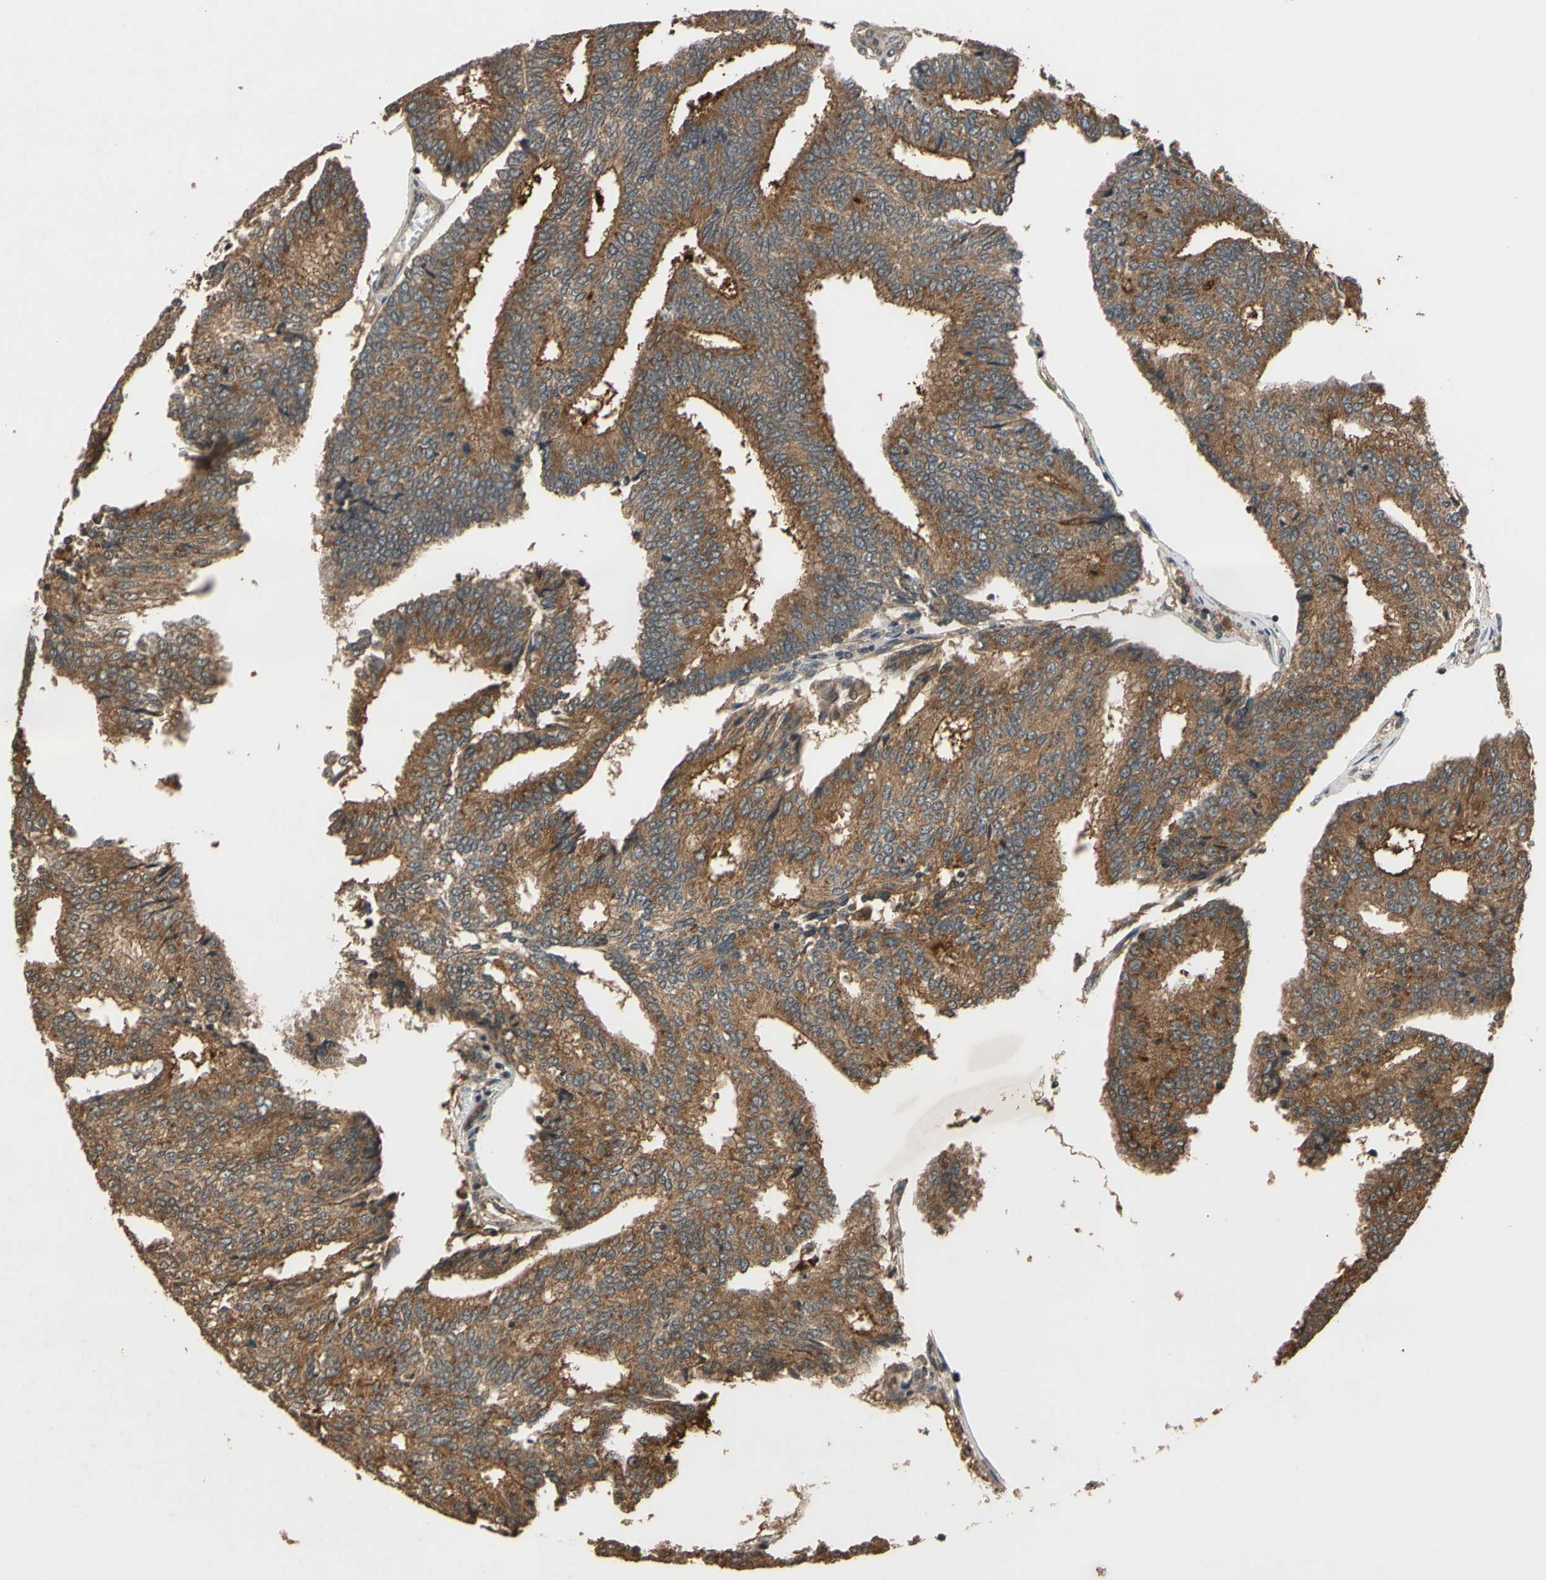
{"staining": {"intensity": "moderate", "quantity": ">75%", "location": "cytoplasmic/membranous"}, "tissue": "prostate cancer", "cell_type": "Tumor cells", "image_type": "cancer", "snomed": [{"axis": "morphology", "description": "Adenocarcinoma, High grade"}, {"axis": "topography", "description": "Prostate"}], "caption": "Prostate cancer (high-grade adenocarcinoma) tissue exhibits moderate cytoplasmic/membranous staining in about >75% of tumor cells, visualized by immunohistochemistry.", "gene": "TMEM230", "patient": {"sex": "male", "age": 55}}